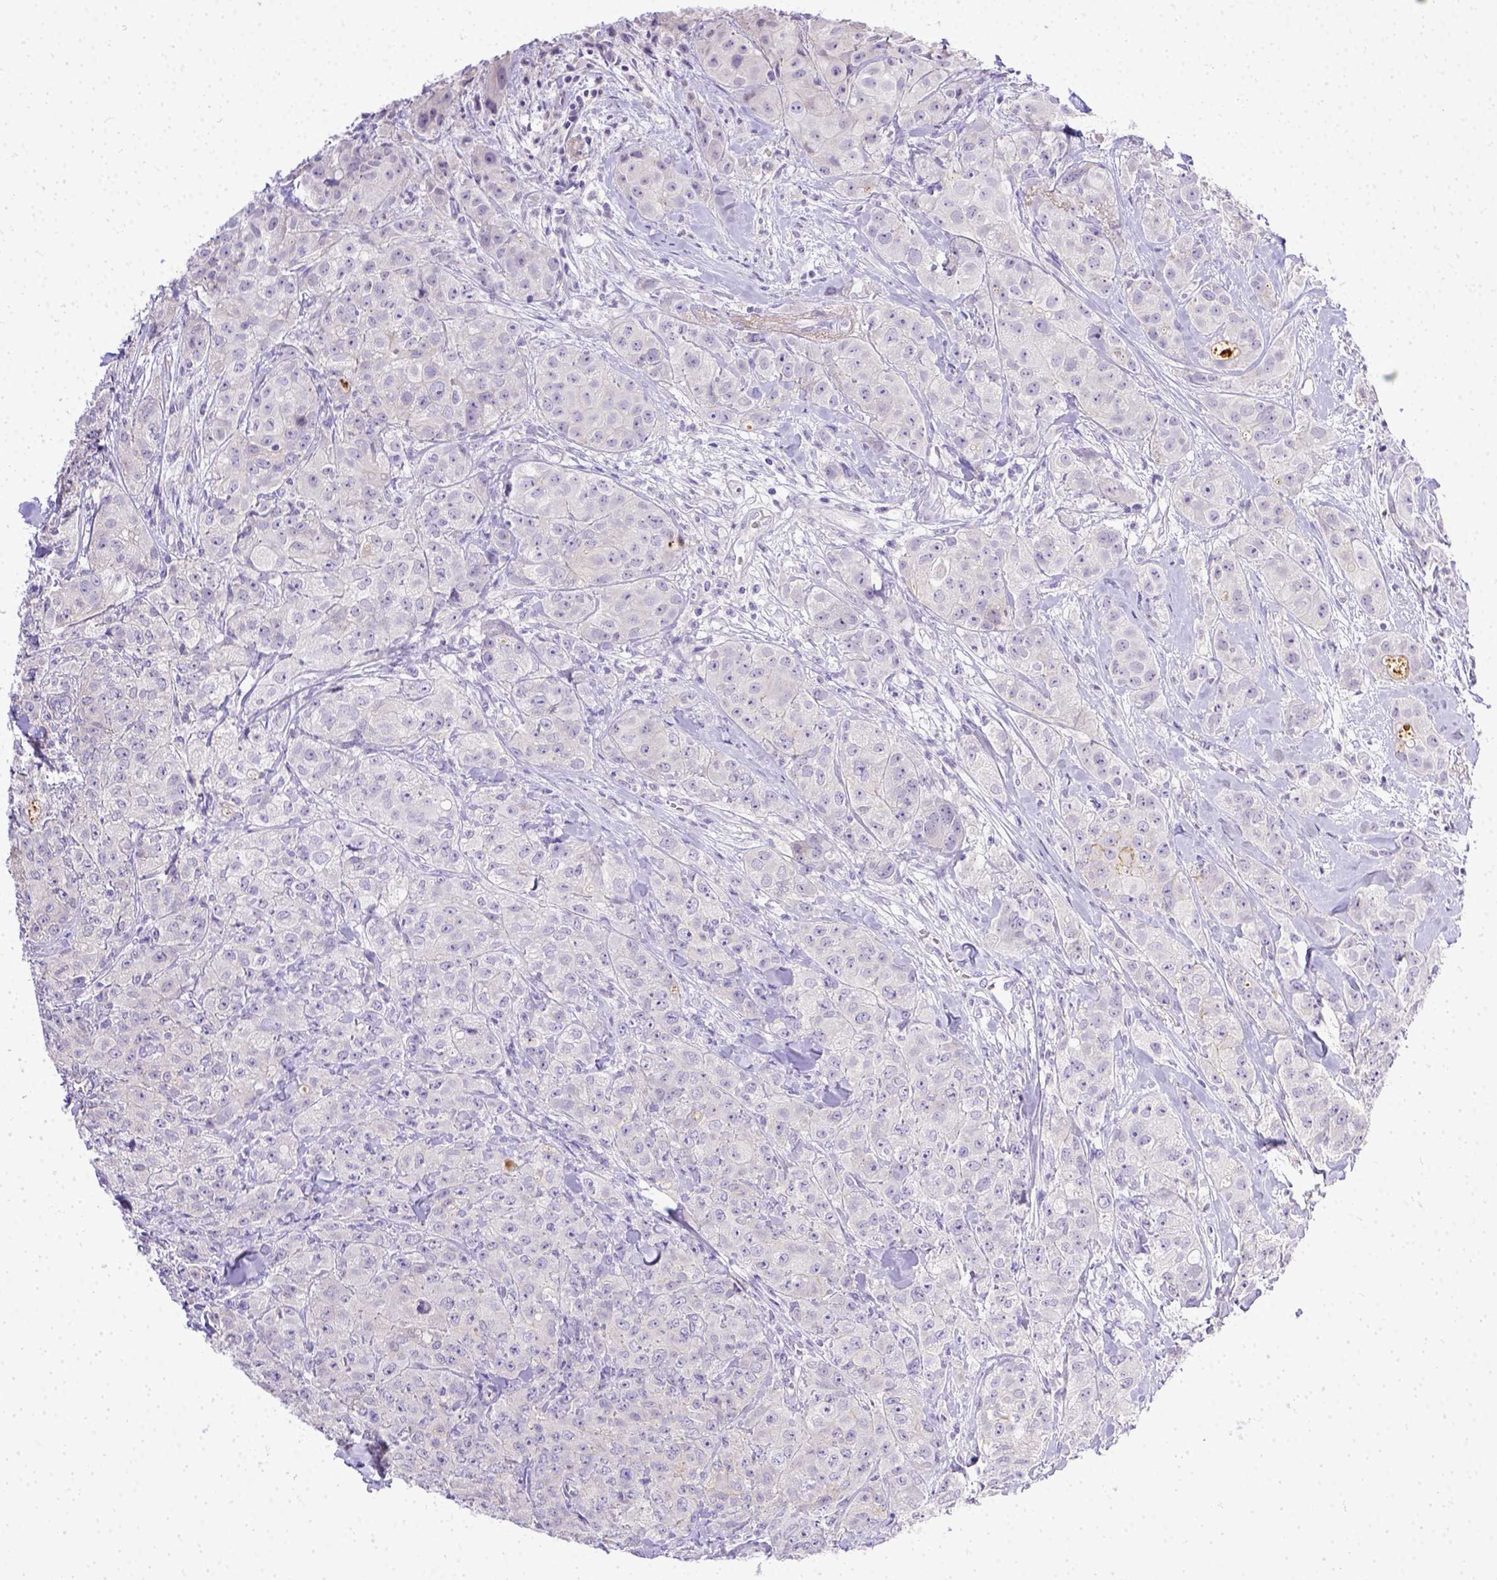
{"staining": {"intensity": "negative", "quantity": "none", "location": "none"}, "tissue": "breast cancer", "cell_type": "Tumor cells", "image_type": "cancer", "snomed": [{"axis": "morphology", "description": "Duct carcinoma"}, {"axis": "topography", "description": "Breast"}], "caption": "This histopathology image is of breast cancer stained with IHC to label a protein in brown with the nuclei are counter-stained blue. There is no staining in tumor cells.", "gene": "BTN1A1", "patient": {"sex": "female", "age": 43}}